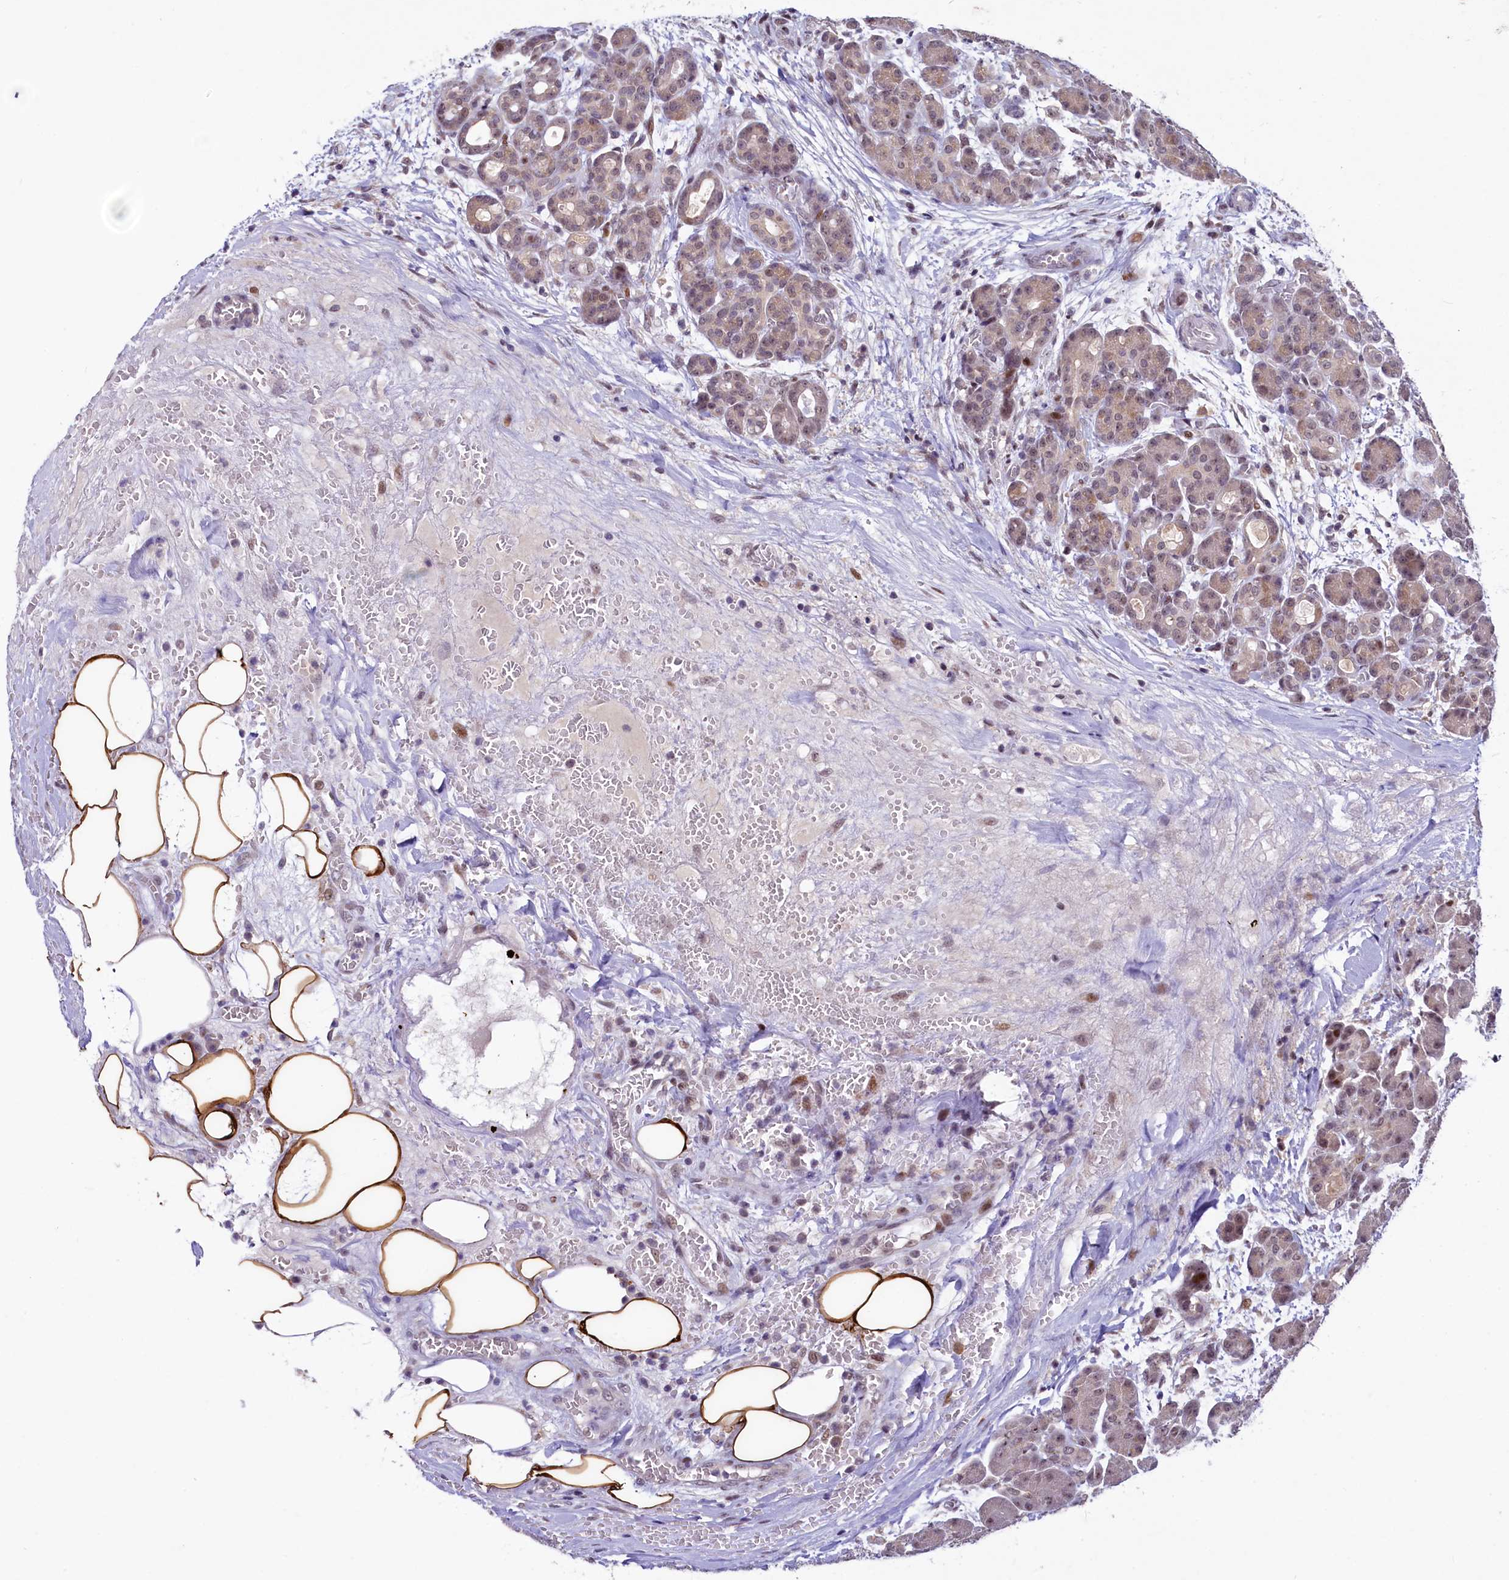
{"staining": {"intensity": "weak", "quantity": "25%-75%", "location": "cytoplasmic/membranous,nuclear"}, "tissue": "pancreas", "cell_type": "Exocrine glandular cells", "image_type": "normal", "snomed": [{"axis": "morphology", "description": "Normal tissue, NOS"}, {"axis": "topography", "description": "Pancreas"}], "caption": "Pancreas was stained to show a protein in brown. There is low levels of weak cytoplasmic/membranous,nuclear staining in about 25%-75% of exocrine glandular cells. Immunohistochemistry (ihc) stains the protein in brown and the nuclei are stained blue.", "gene": "ANKS3", "patient": {"sex": "male", "age": 63}}